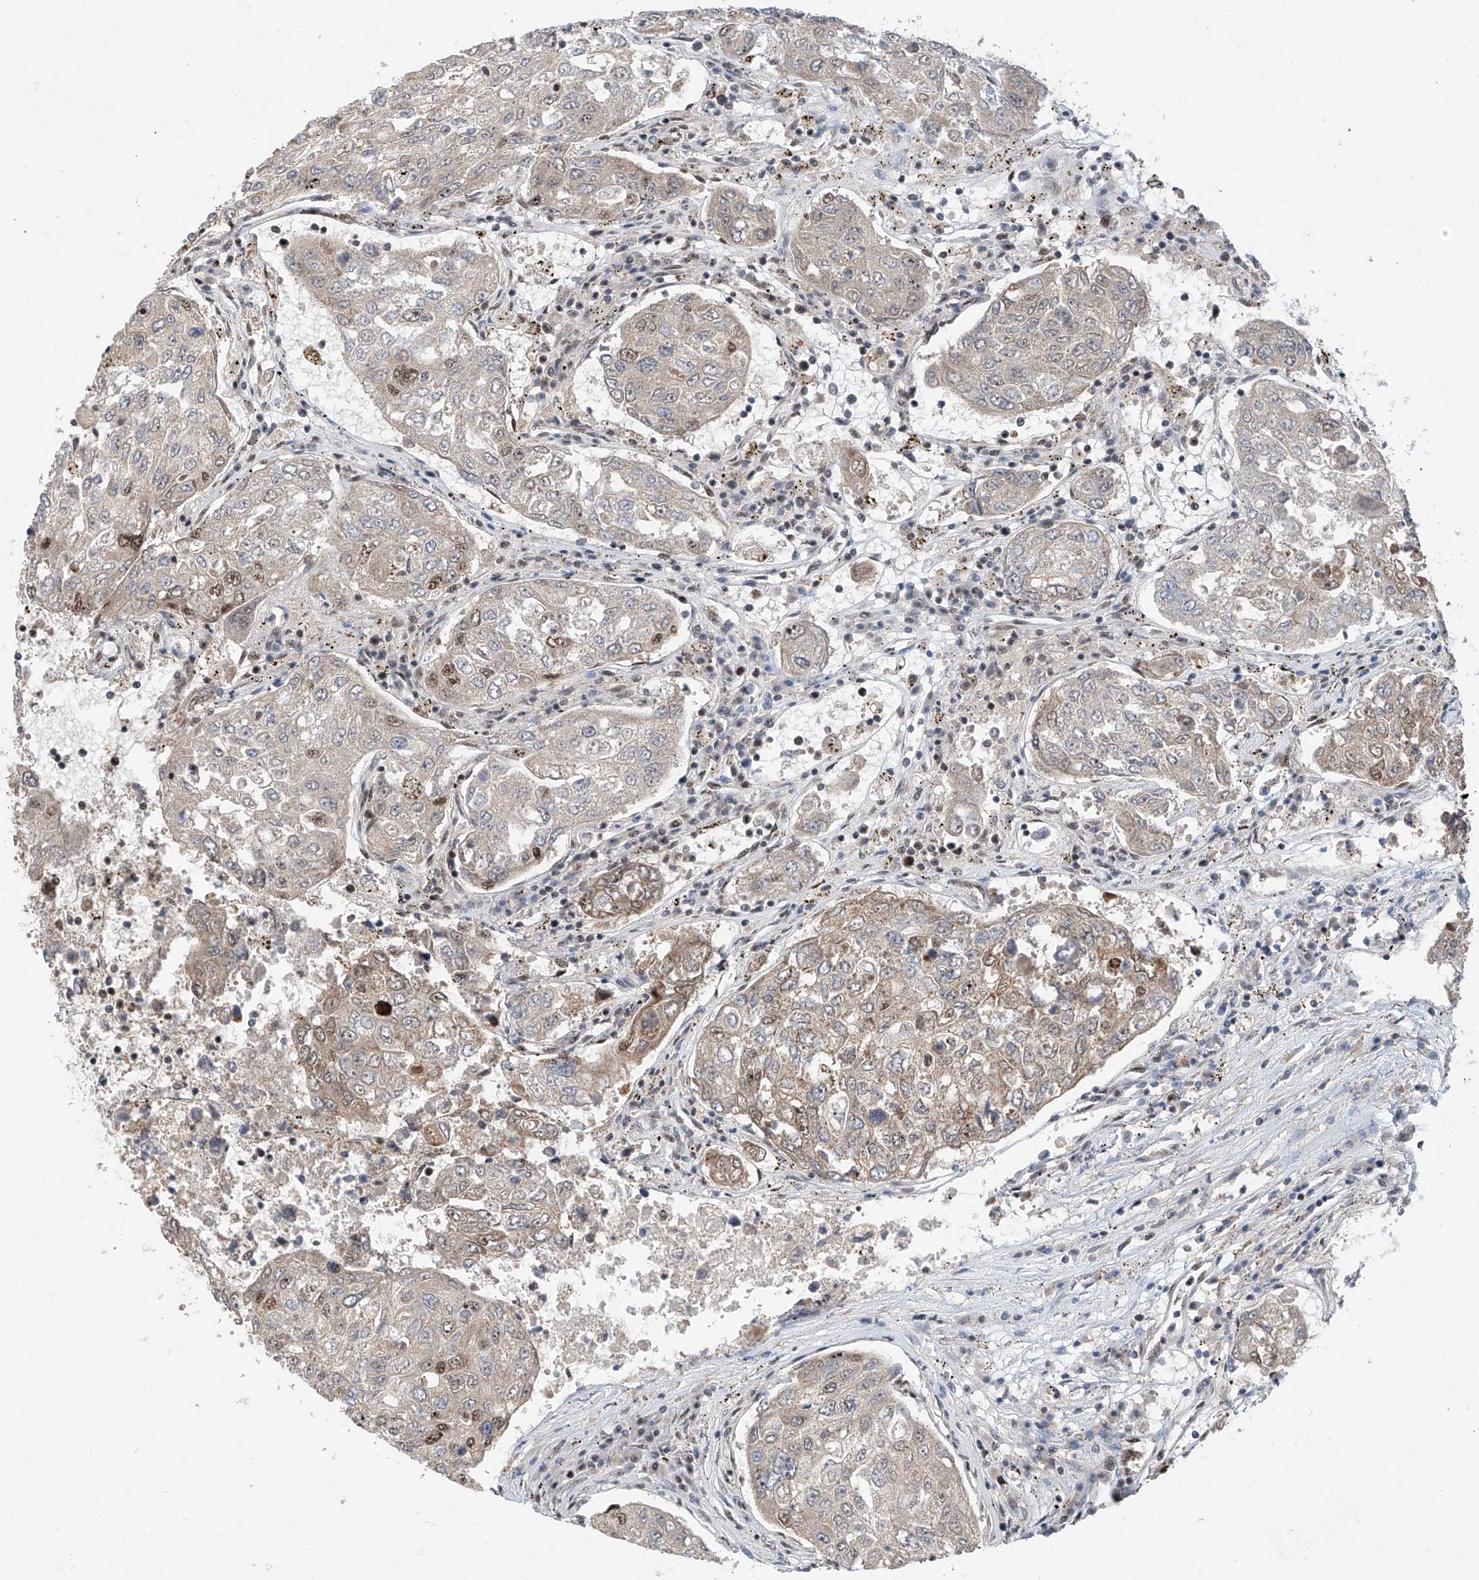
{"staining": {"intensity": "weak", "quantity": "<25%", "location": "cytoplasmic/membranous,nuclear"}, "tissue": "urothelial cancer", "cell_type": "Tumor cells", "image_type": "cancer", "snomed": [{"axis": "morphology", "description": "Urothelial carcinoma, High grade"}, {"axis": "topography", "description": "Lymph node"}, {"axis": "topography", "description": "Urinary bladder"}], "caption": "An image of human high-grade urothelial carcinoma is negative for staining in tumor cells.", "gene": "RPAIN", "patient": {"sex": "male", "age": 51}}